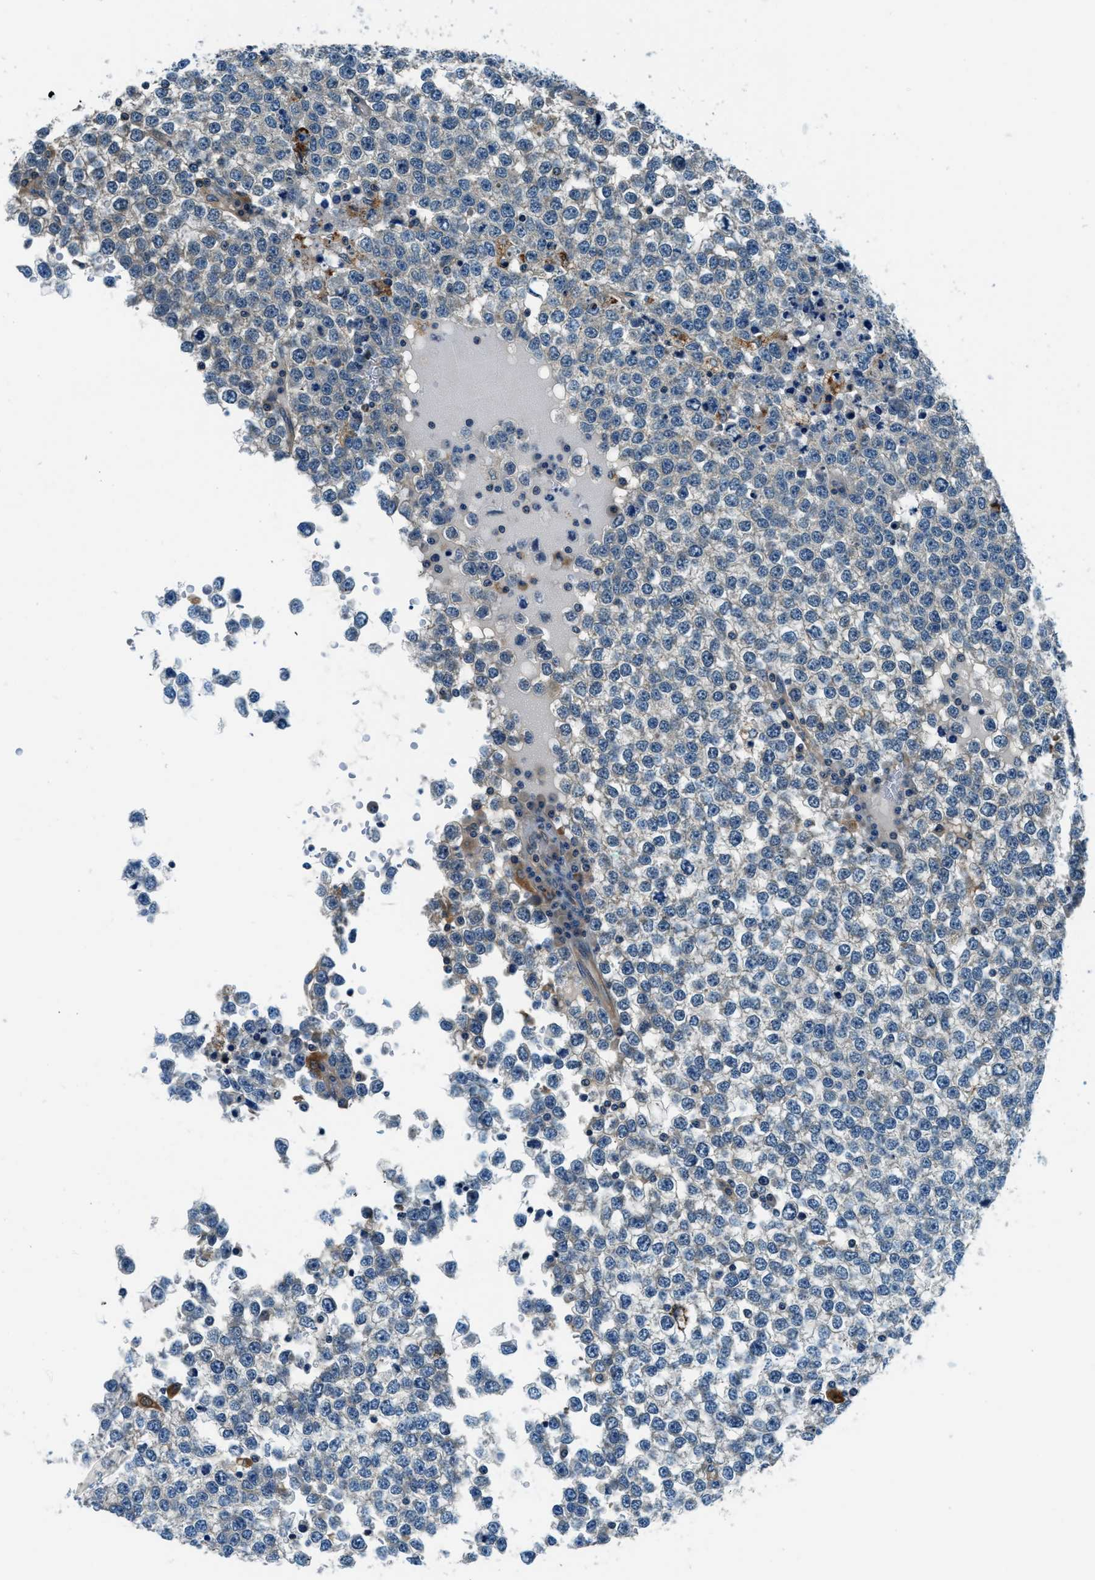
{"staining": {"intensity": "moderate", "quantity": "25%-75%", "location": "cytoplasmic/membranous"}, "tissue": "testis cancer", "cell_type": "Tumor cells", "image_type": "cancer", "snomed": [{"axis": "morphology", "description": "Seminoma, NOS"}, {"axis": "topography", "description": "Testis"}], "caption": "A high-resolution image shows immunohistochemistry (IHC) staining of testis cancer, which demonstrates moderate cytoplasmic/membranous staining in about 25%-75% of tumor cells.", "gene": "SLC19A2", "patient": {"sex": "male", "age": 65}}